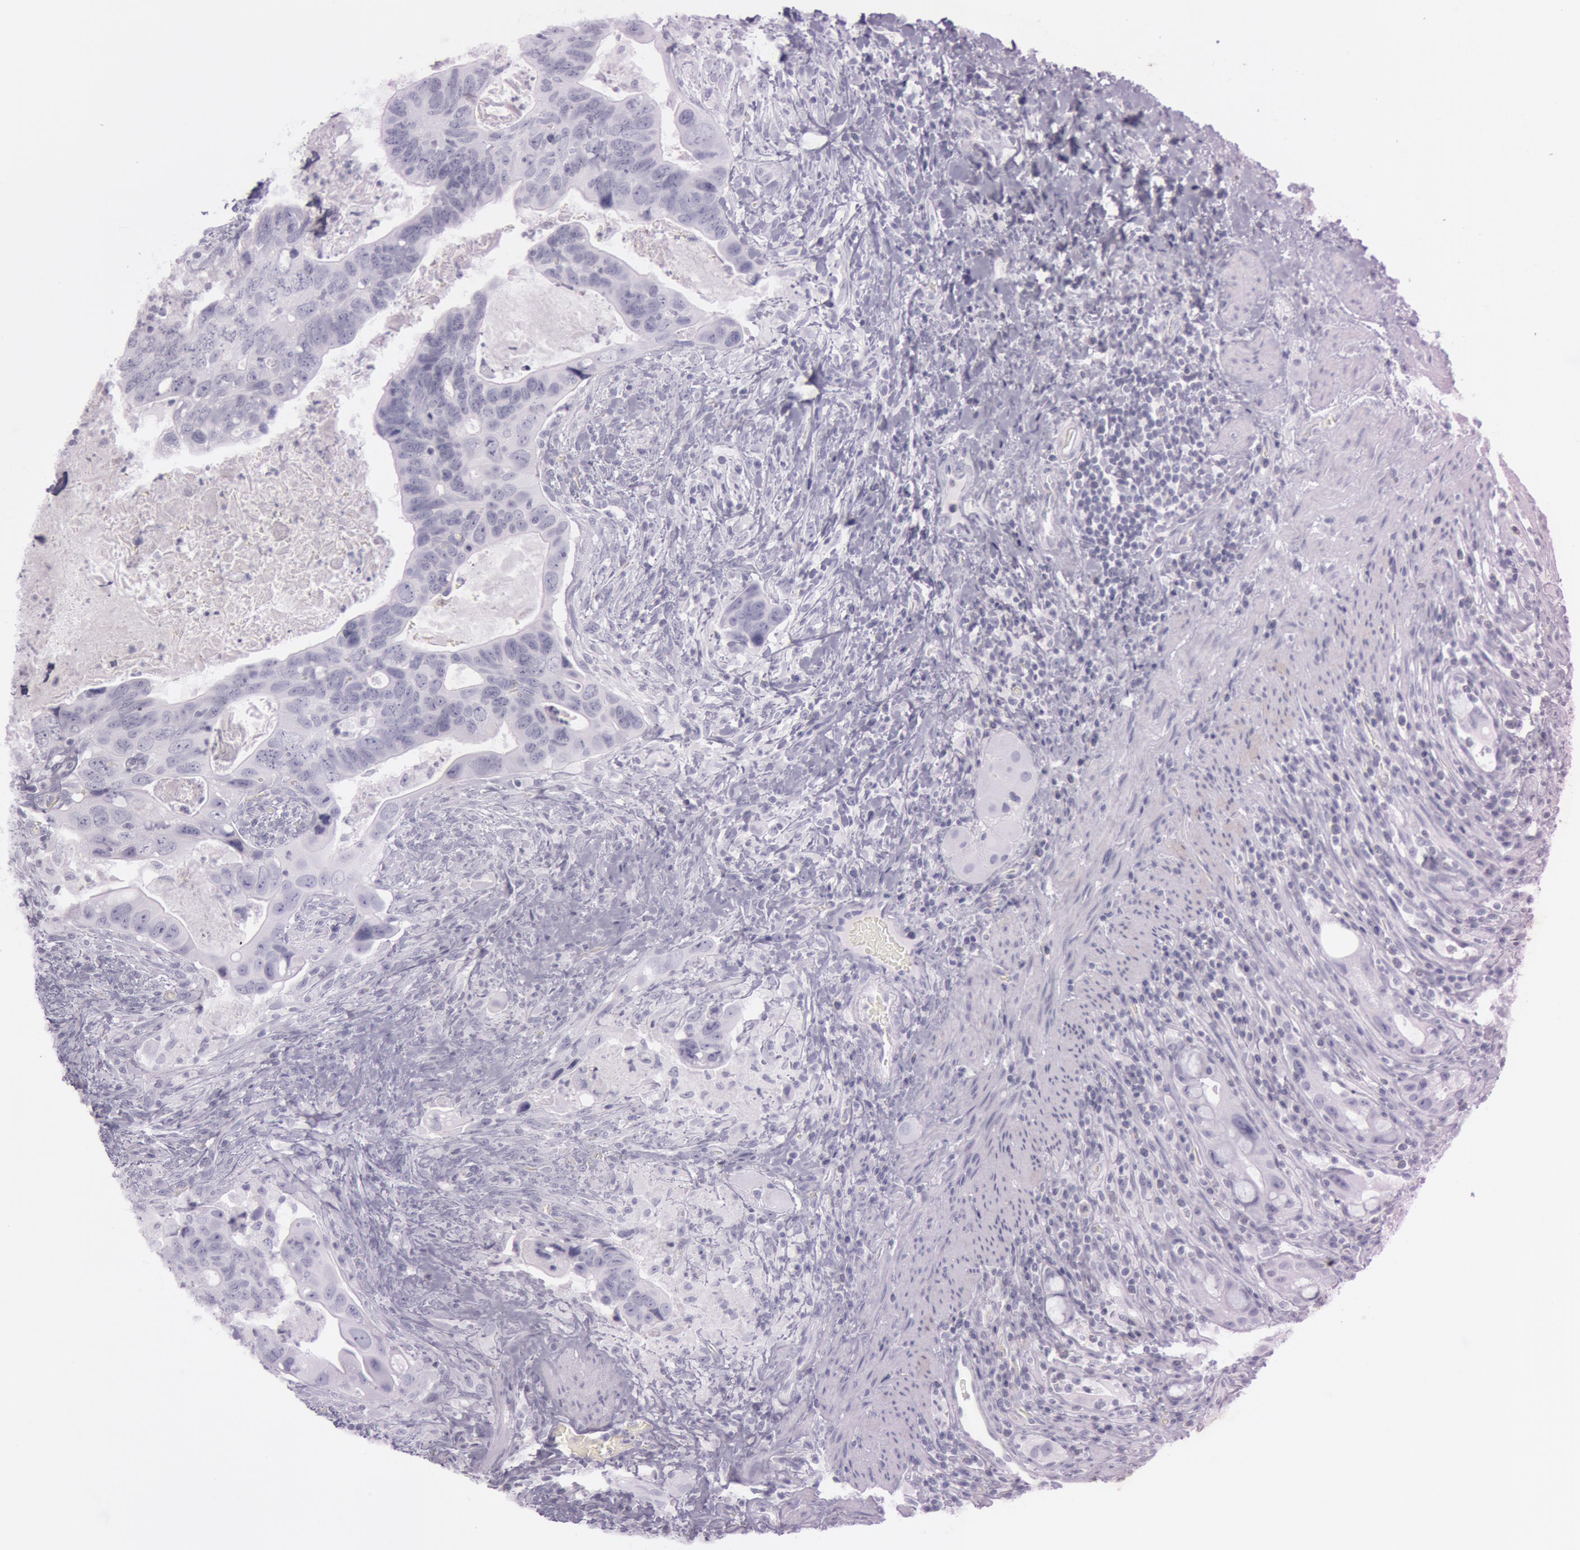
{"staining": {"intensity": "negative", "quantity": "none", "location": "none"}, "tissue": "colorectal cancer", "cell_type": "Tumor cells", "image_type": "cancer", "snomed": [{"axis": "morphology", "description": "Adenocarcinoma, NOS"}, {"axis": "topography", "description": "Rectum"}], "caption": "A photomicrograph of human colorectal adenocarcinoma is negative for staining in tumor cells.", "gene": "S100A7", "patient": {"sex": "male", "age": 53}}